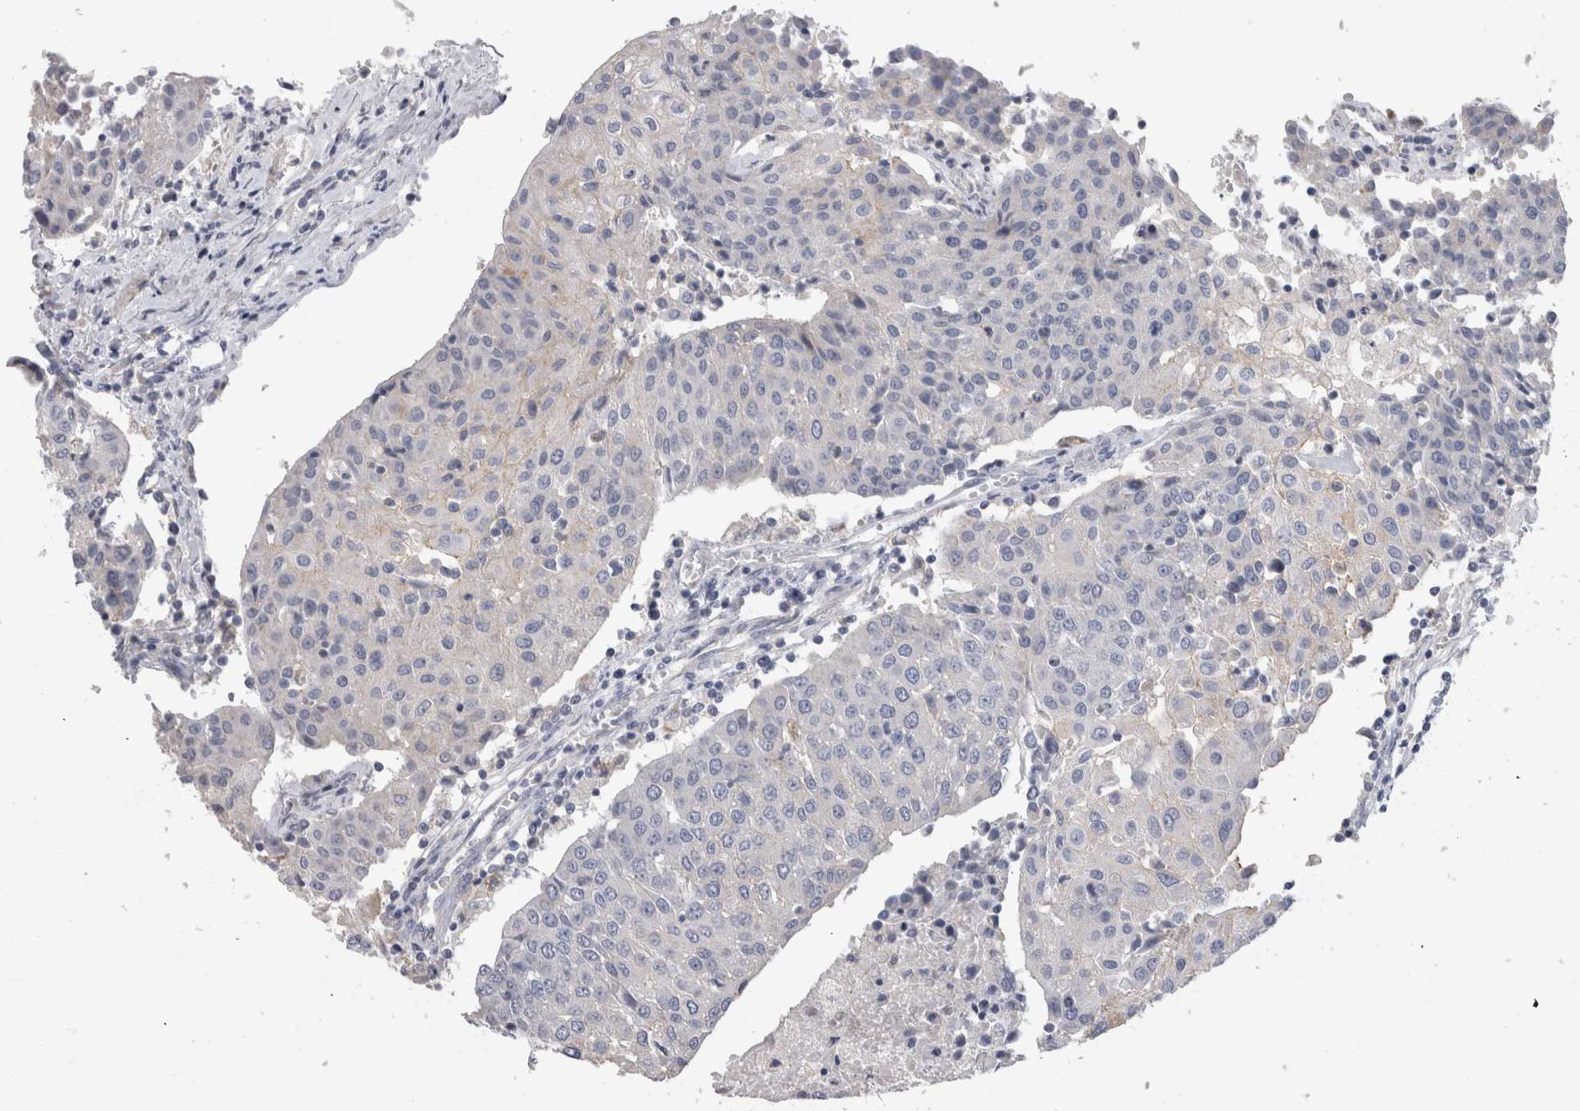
{"staining": {"intensity": "negative", "quantity": "none", "location": "none"}, "tissue": "urothelial cancer", "cell_type": "Tumor cells", "image_type": "cancer", "snomed": [{"axis": "morphology", "description": "Urothelial carcinoma, High grade"}, {"axis": "topography", "description": "Urinary bladder"}], "caption": "A high-resolution micrograph shows immunohistochemistry (IHC) staining of urothelial cancer, which demonstrates no significant expression in tumor cells.", "gene": "DHRS4", "patient": {"sex": "female", "age": 85}}